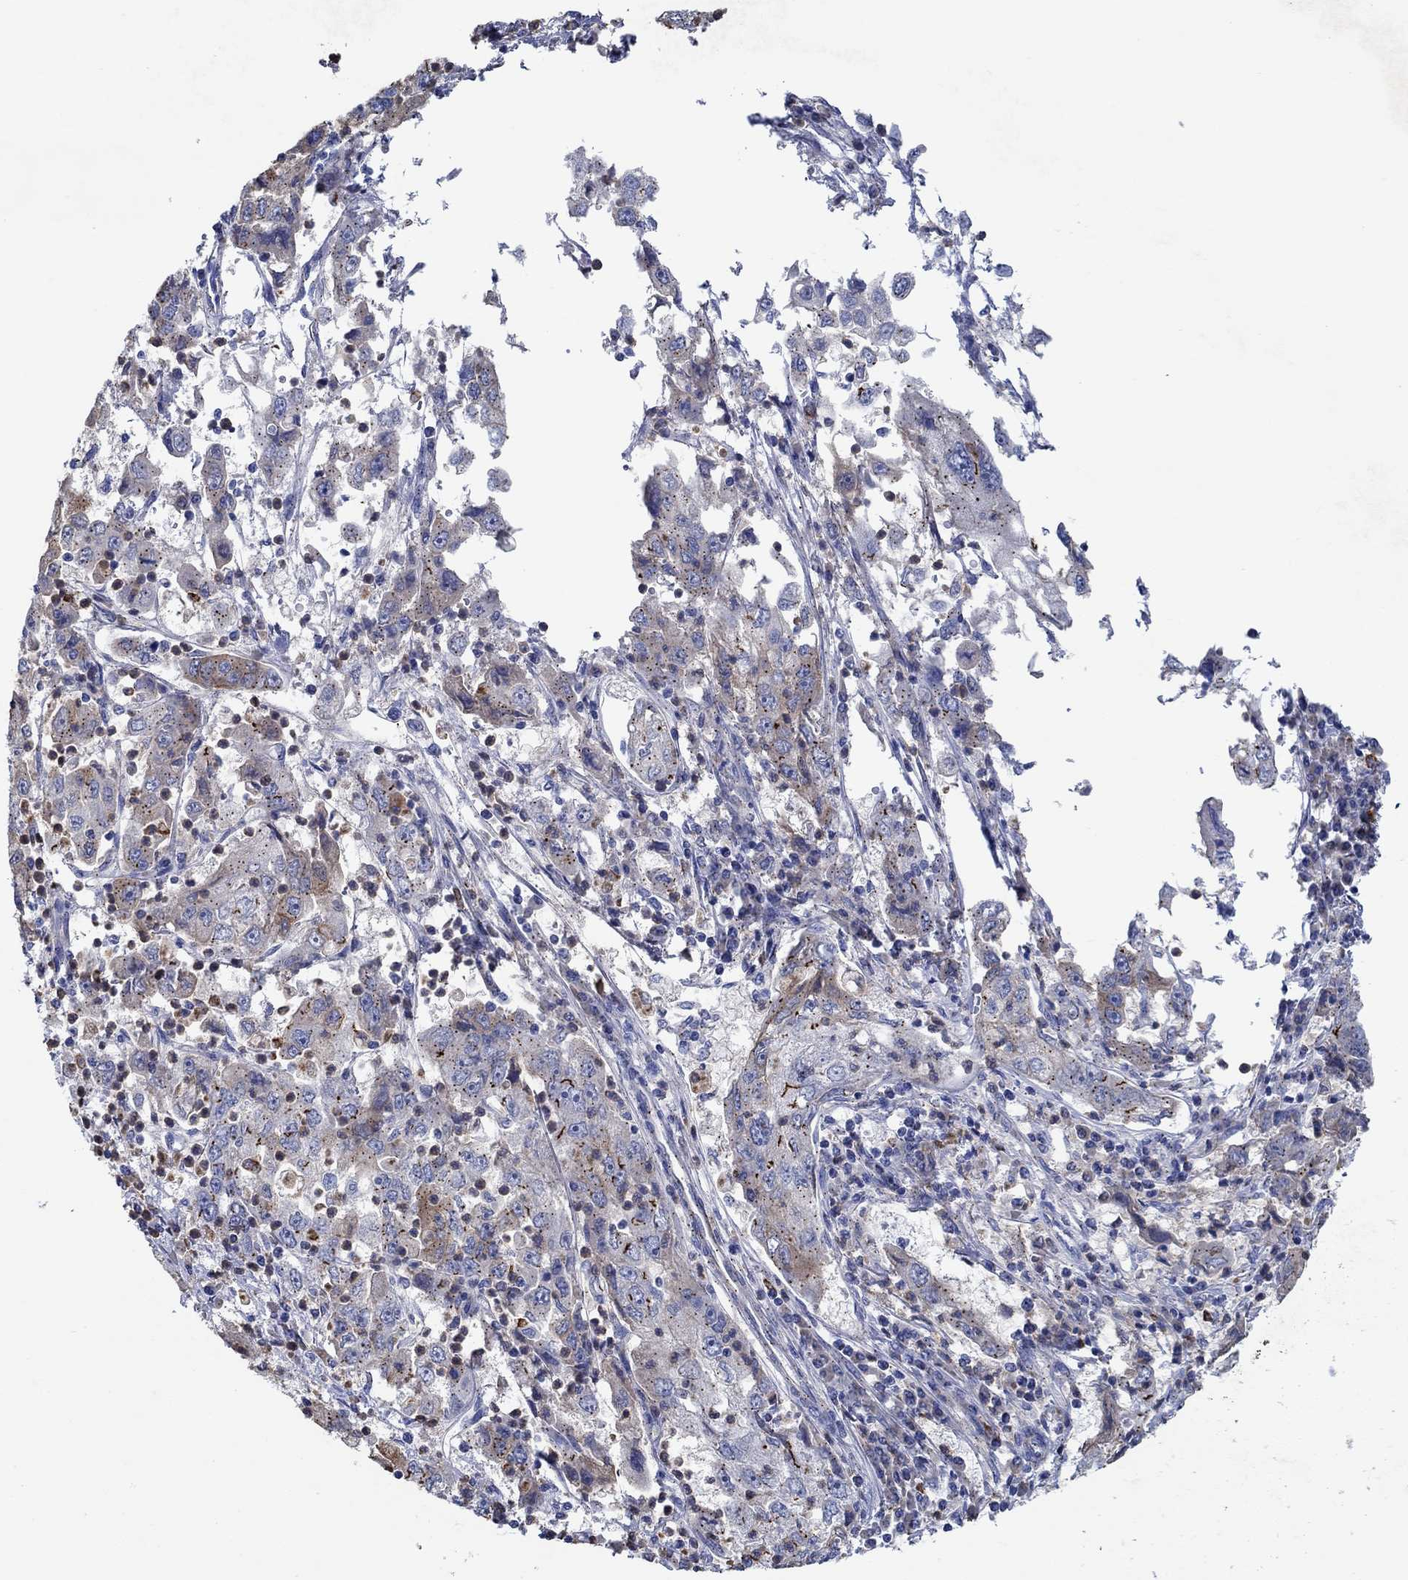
{"staining": {"intensity": "moderate", "quantity": "25%-75%", "location": "cytoplasmic/membranous"}, "tissue": "cervical cancer", "cell_type": "Tumor cells", "image_type": "cancer", "snomed": [{"axis": "morphology", "description": "Squamous cell carcinoma, NOS"}, {"axis": "topography", "description": "Cervix"}], "caption": "An image of human cervical cancer (squamous cell carcinoma) stained for a protein demonstrates moderate cytoplasmic/membranous brown staining in tumor cells. Immunohistochemistry stains the protein of interest in brown and the nuclei are stained blue.", "gene": "CPM", "patient": {"sex": "female", "age": 36}}